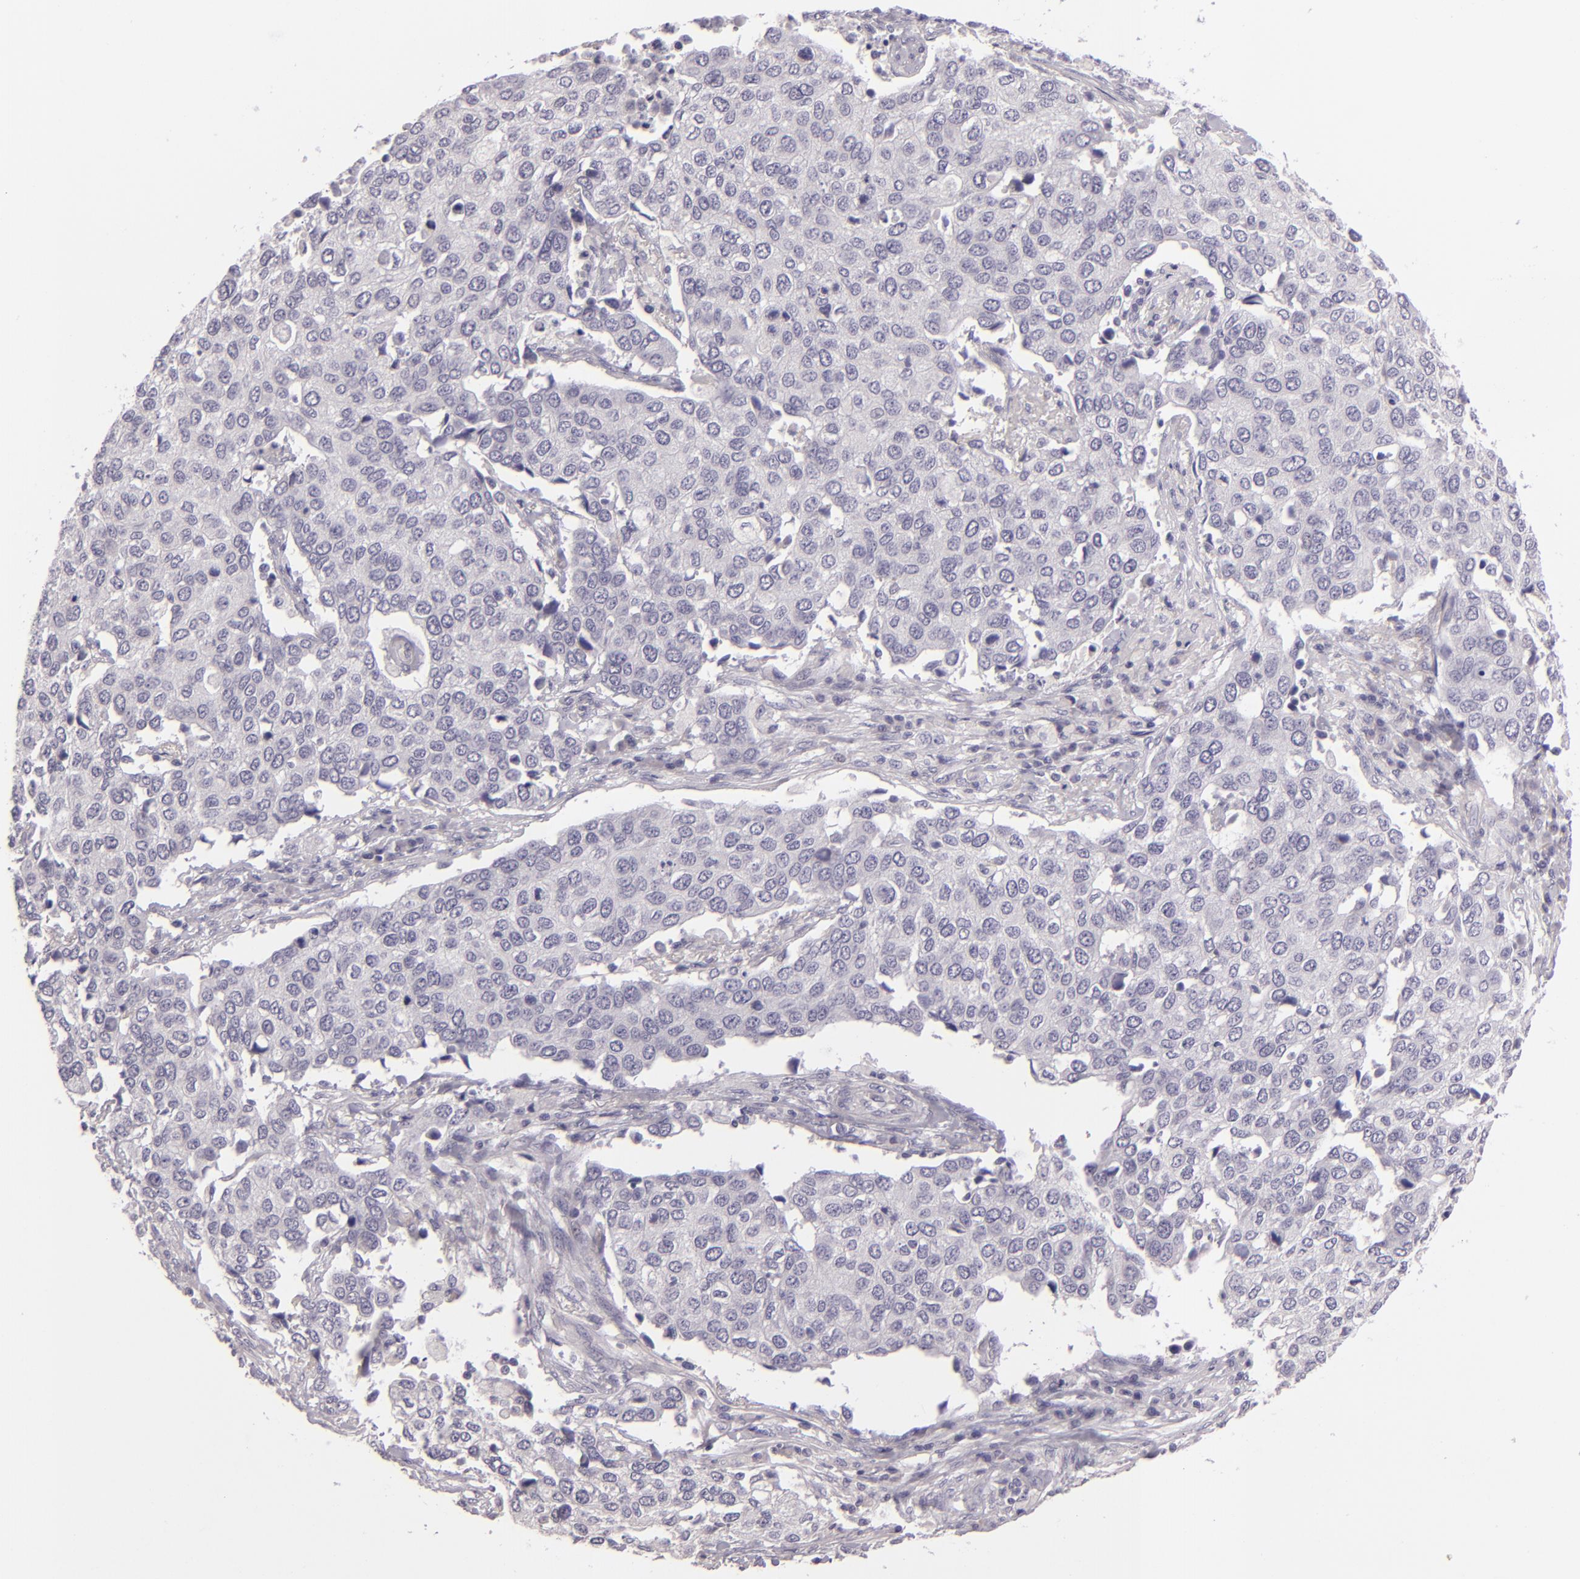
{"staining": {"intensity": "negative", "quantity": "none", "location": "none"}, "tissue": "cervical cancer", "cell_type": "Tumor cells", "image_type": "cancer", "snomed": [{"axis": "morphology", "description": "Squamous cell carcinoma, NOS"}, {"axis": "topography", "description": "Cervix"}], "caption": "A high-resolution histopathology image shows IHC staining of cervical cancer (squamous cell carcinoma), which displays no significant expression in tumor cells.", "gene": "EGFL6", "patient": {"sex": "female", "age": 54}}